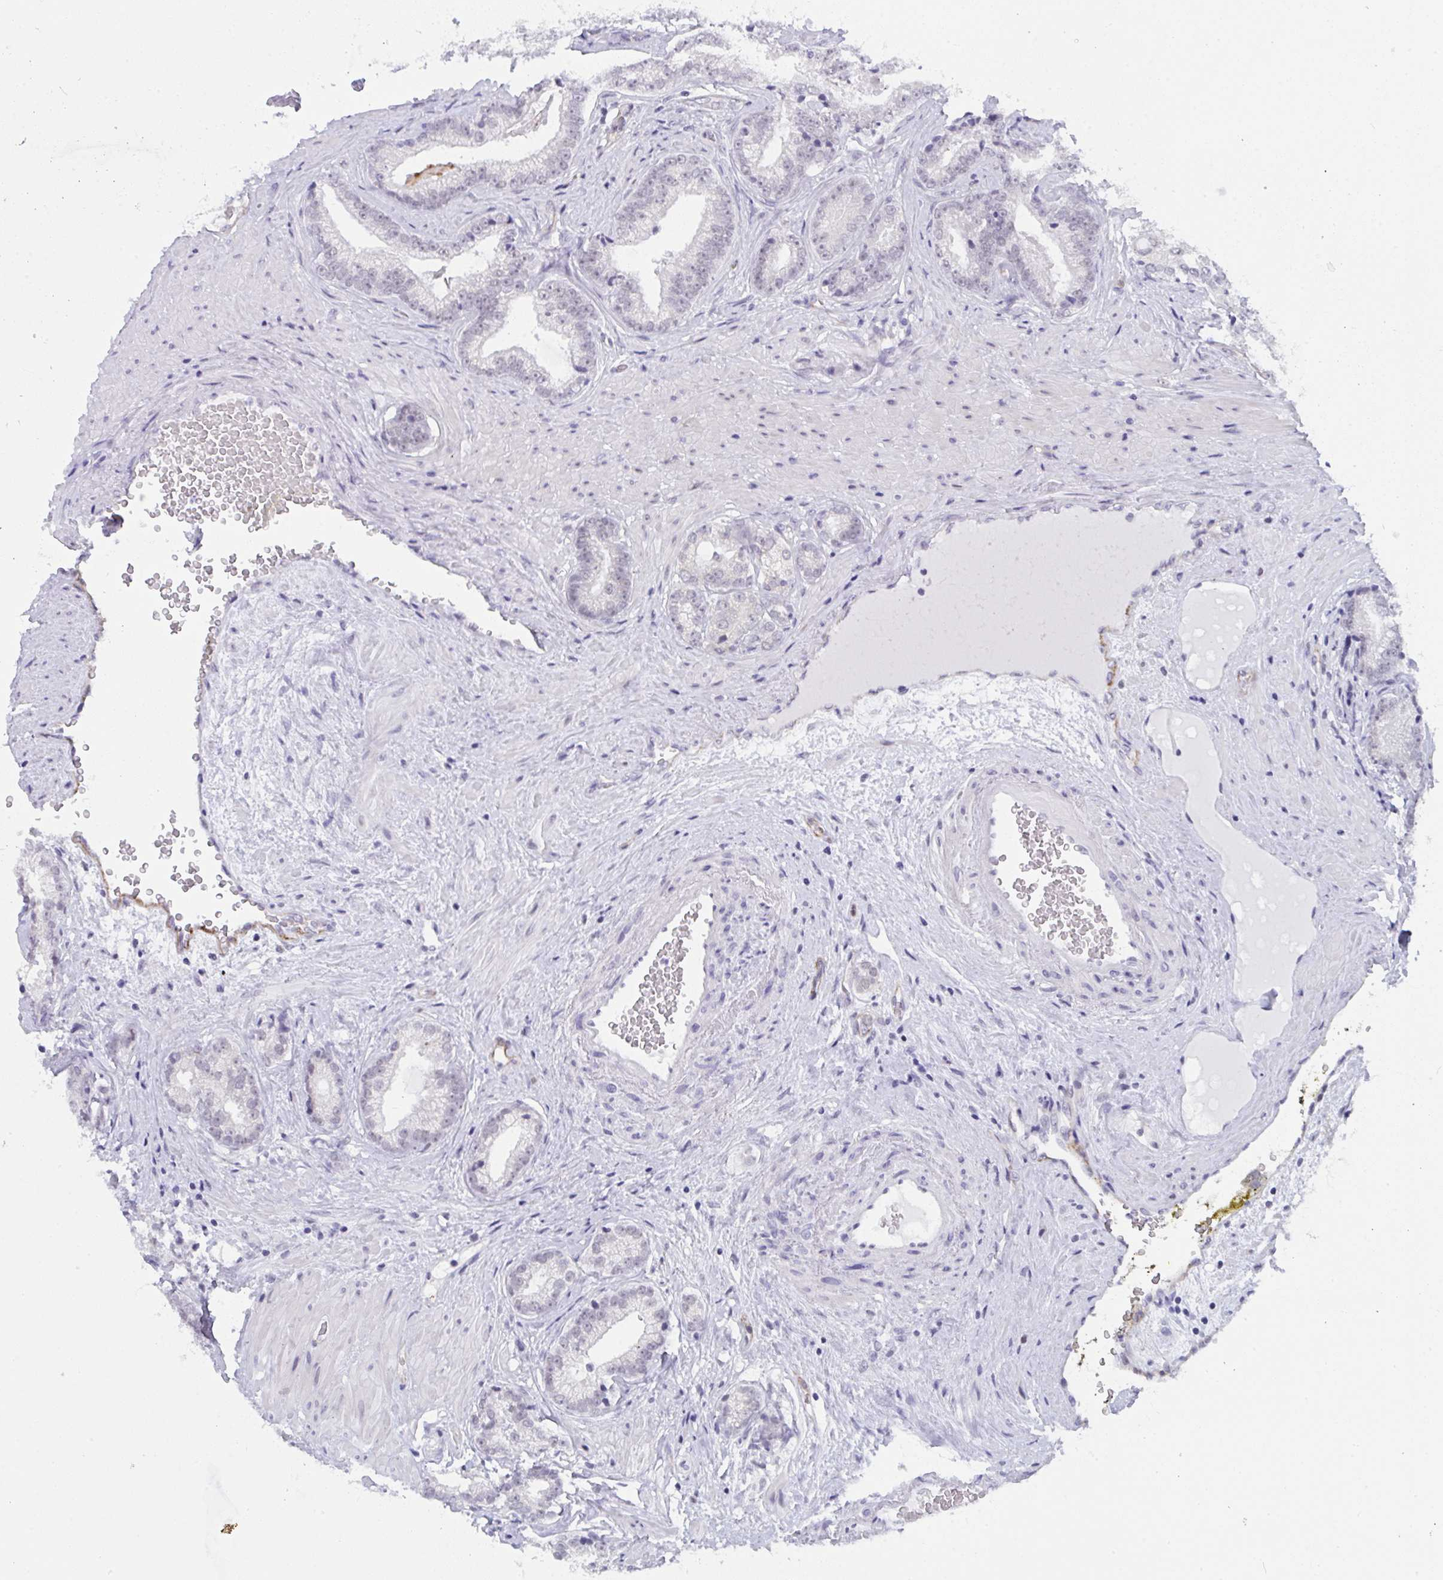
{"staining": {"intensity": "negative", "quantity": "none", "location": "none"}, "tissue": "prostate cancer", "cell_type": "Tumor cells", "image_type": "cancer", "snomed": [{"axis": "morphology", "description": "Adenocarcinoma, Low grade"}, {"axis": "topography", "description": "Prostate"}], "caption": "Photomicrograph shows no significant protein positivity in tumor cells of low-grade adenocarcinoma (prostate).", "gene": "CDK13", "patient": {"sex": "male", "age": 61}}